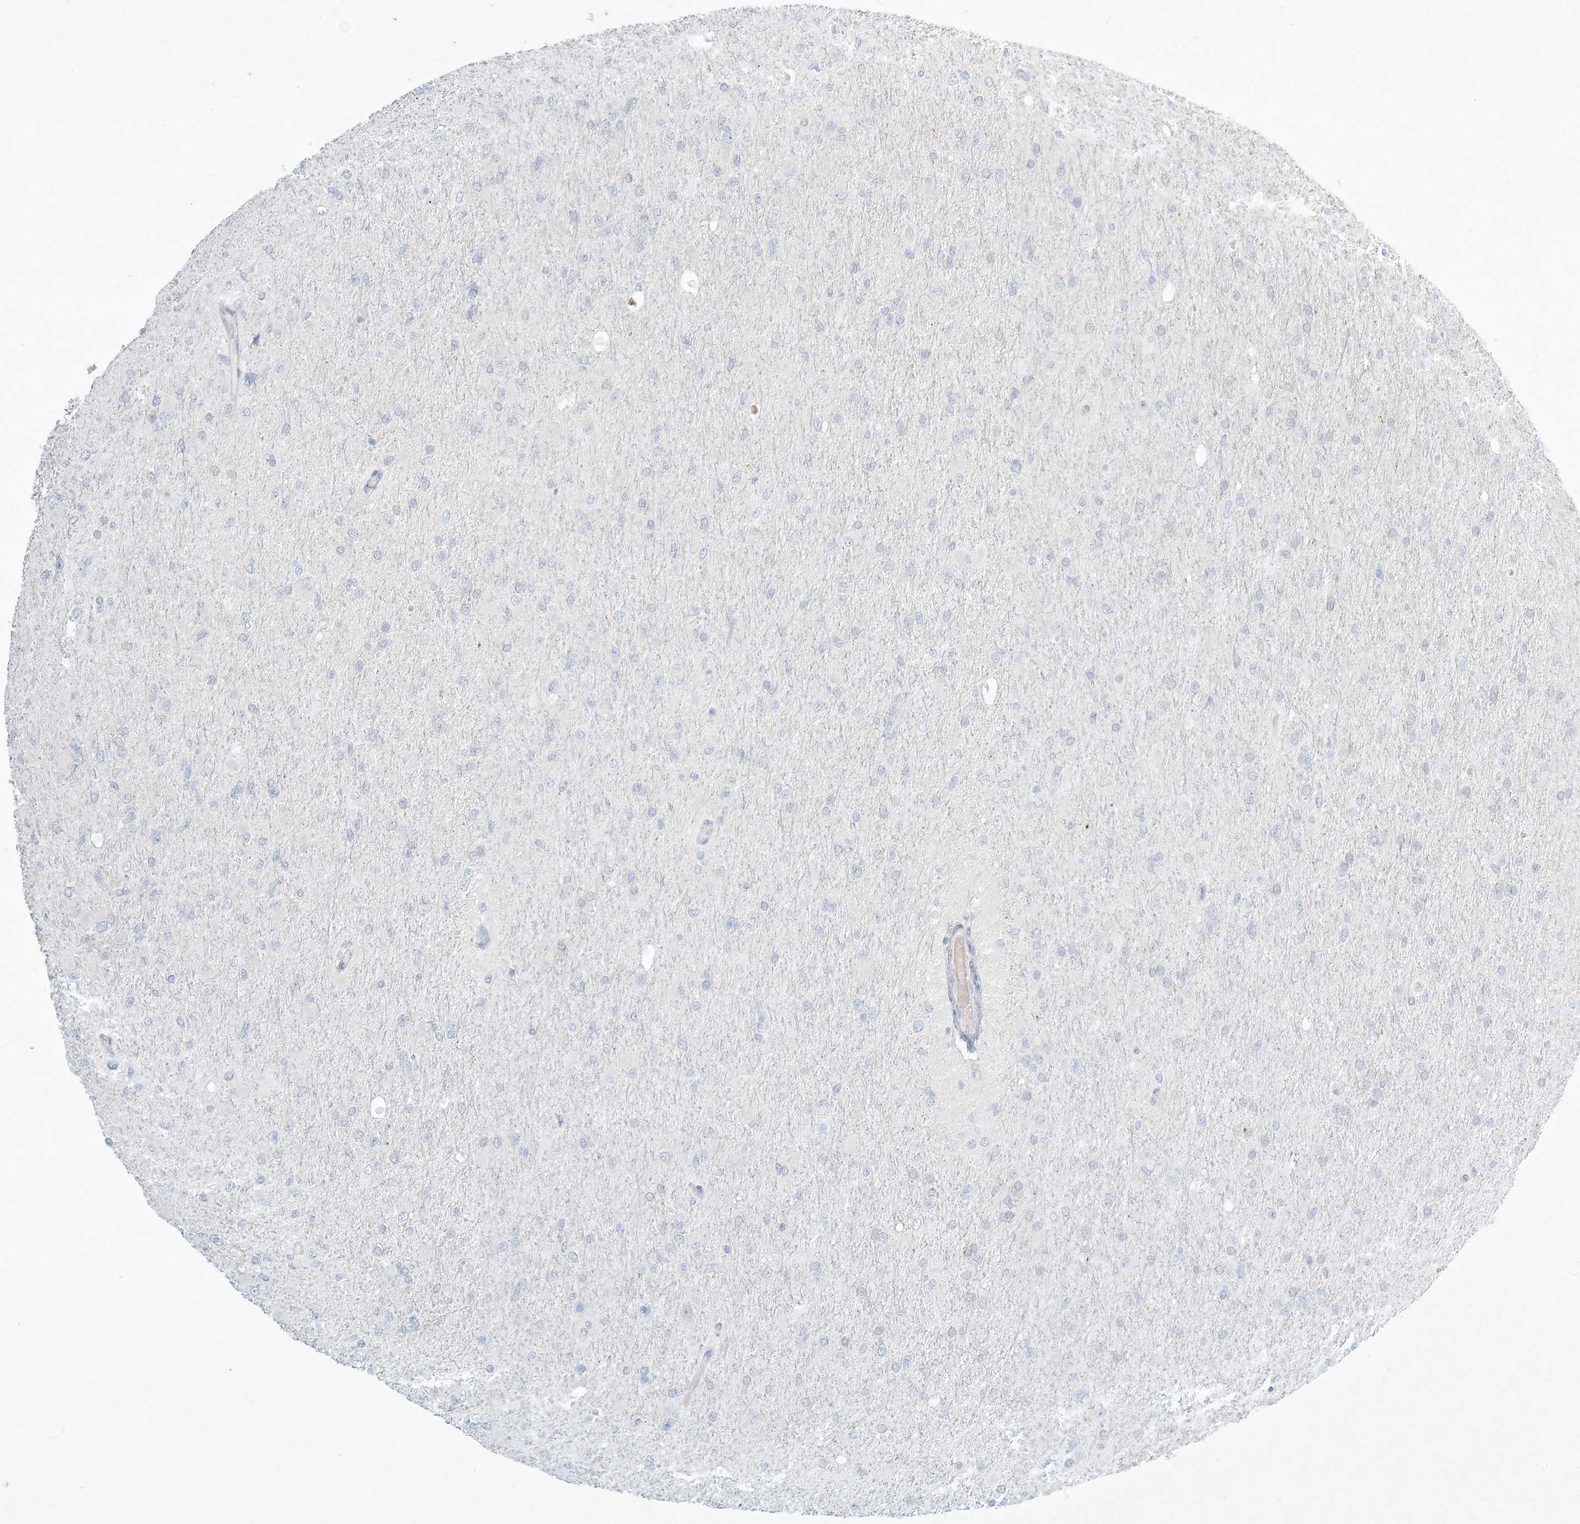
{"staining": {"intensity": "negative", "quantity": "none", "location": "none"}, "tissue": "glioma", "cell_type": "Tumor cells", "image_type": "cancer", "snomed": [{"axis": "morphology", "description": "Glioma, malignant, High grade"}, {"axis": "topography", "description": "Cerebral cortex"}], "caption": "A photomicrograph of glioma stained for a protein exhibits no brown staining in tumor cells. (DAB (3,3'-diaminobenzidine) immunohistochemistry with hematoxylin counter stain).", "gene": "ZNF385D", "patient": {"sex": "female", "age": 36}}